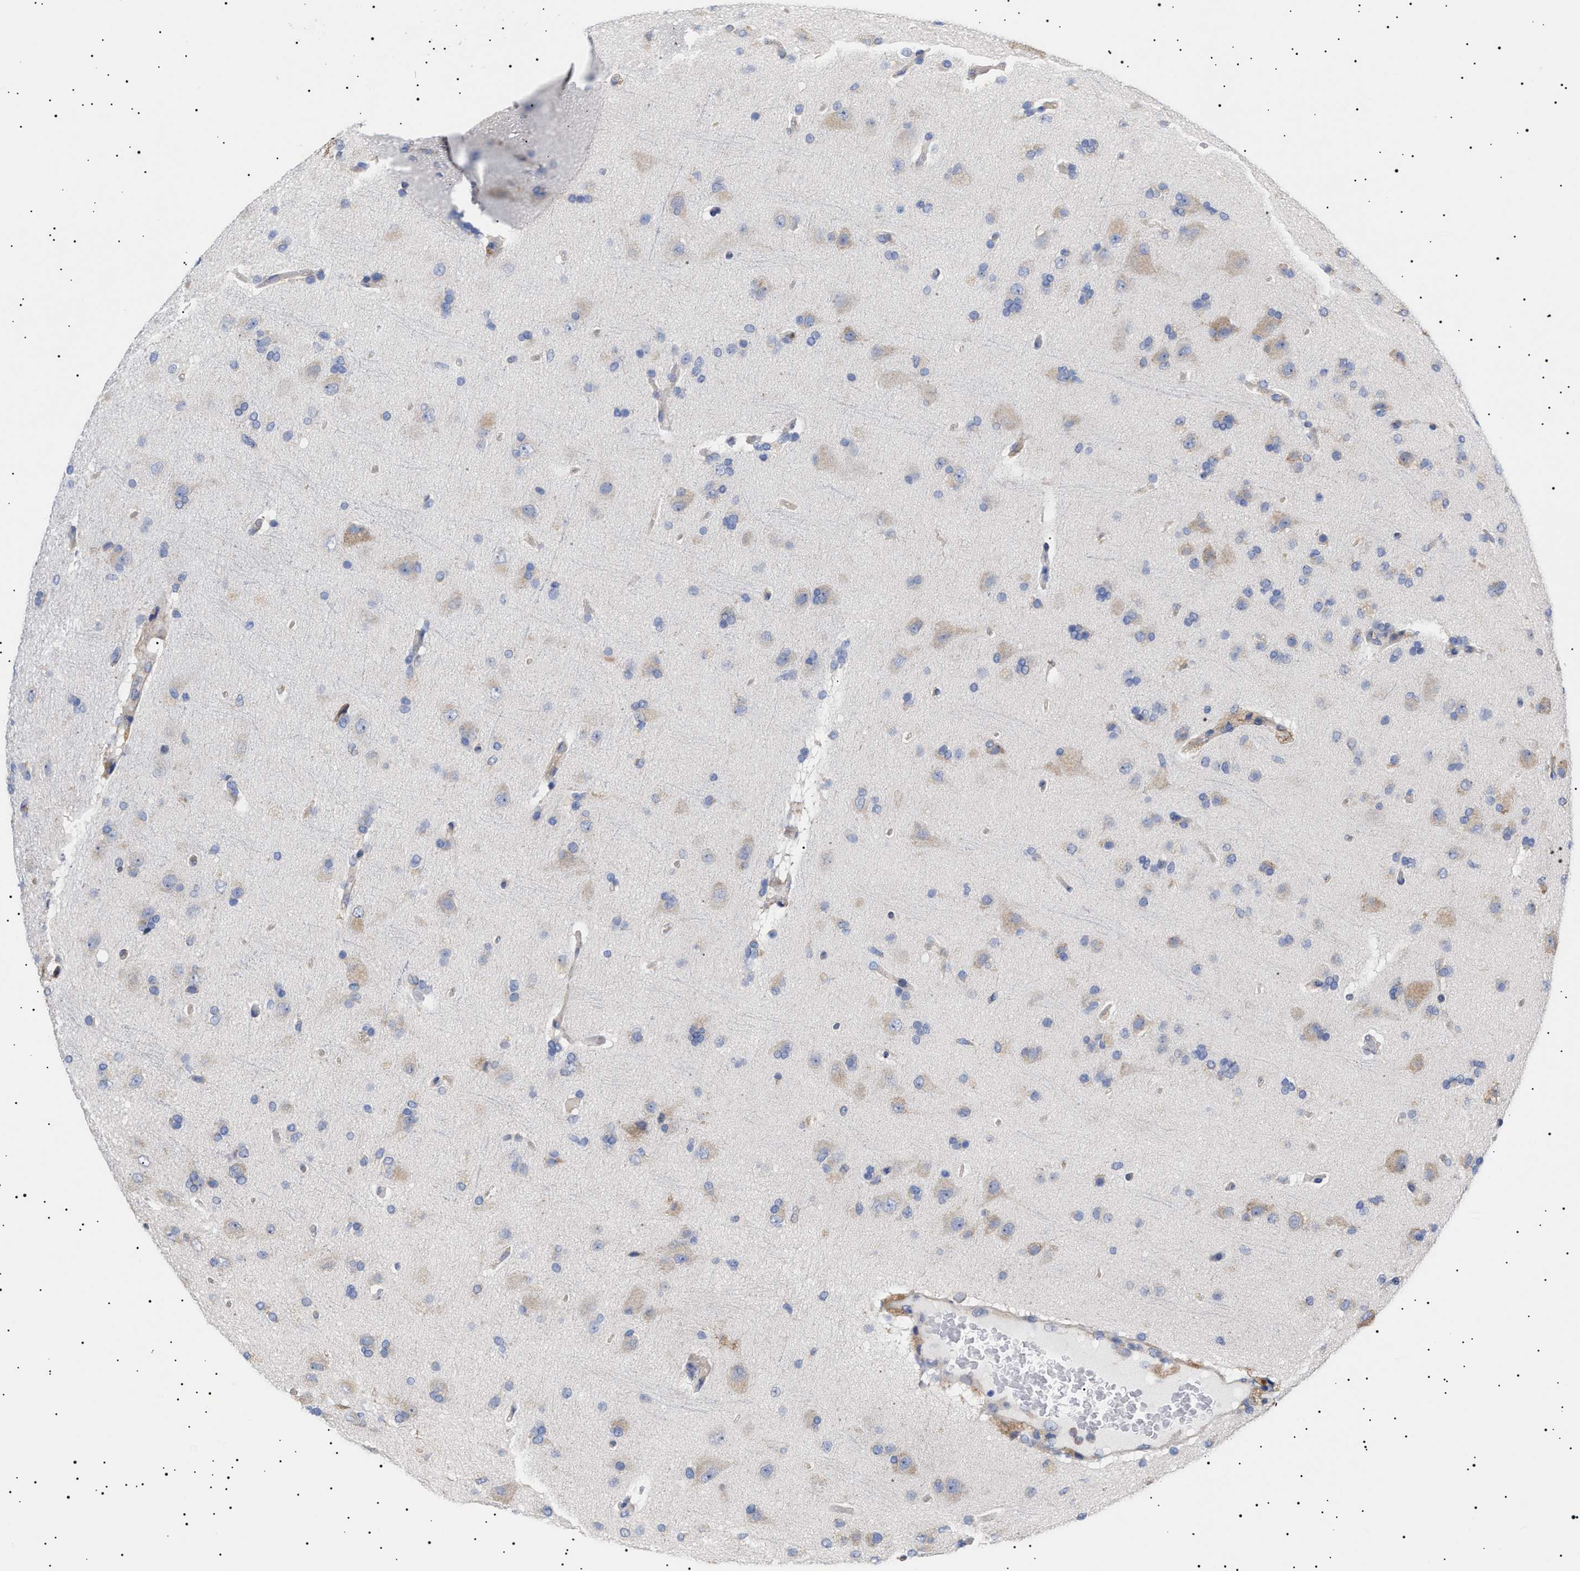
{"staining": {"intensity": "weak", "quantity": "25%-75%", "location": "cytoplasmic/membranous"}, "tissue": "glioma", "cell_type": "Tumor cells", "image_type": "cancer", "snomed": [{"axis": "morphology", "description": "Glioma, malignant, High grade"}, {"axis": "topography", "description": "Brain"}], "caption": "An image of glioma stained for a protein exhibits weak cytoplasmic/membranous brown staining in tumor cells.", "gene": "ERCC6L2", "patient": {"sex": "male", "age": 72}}